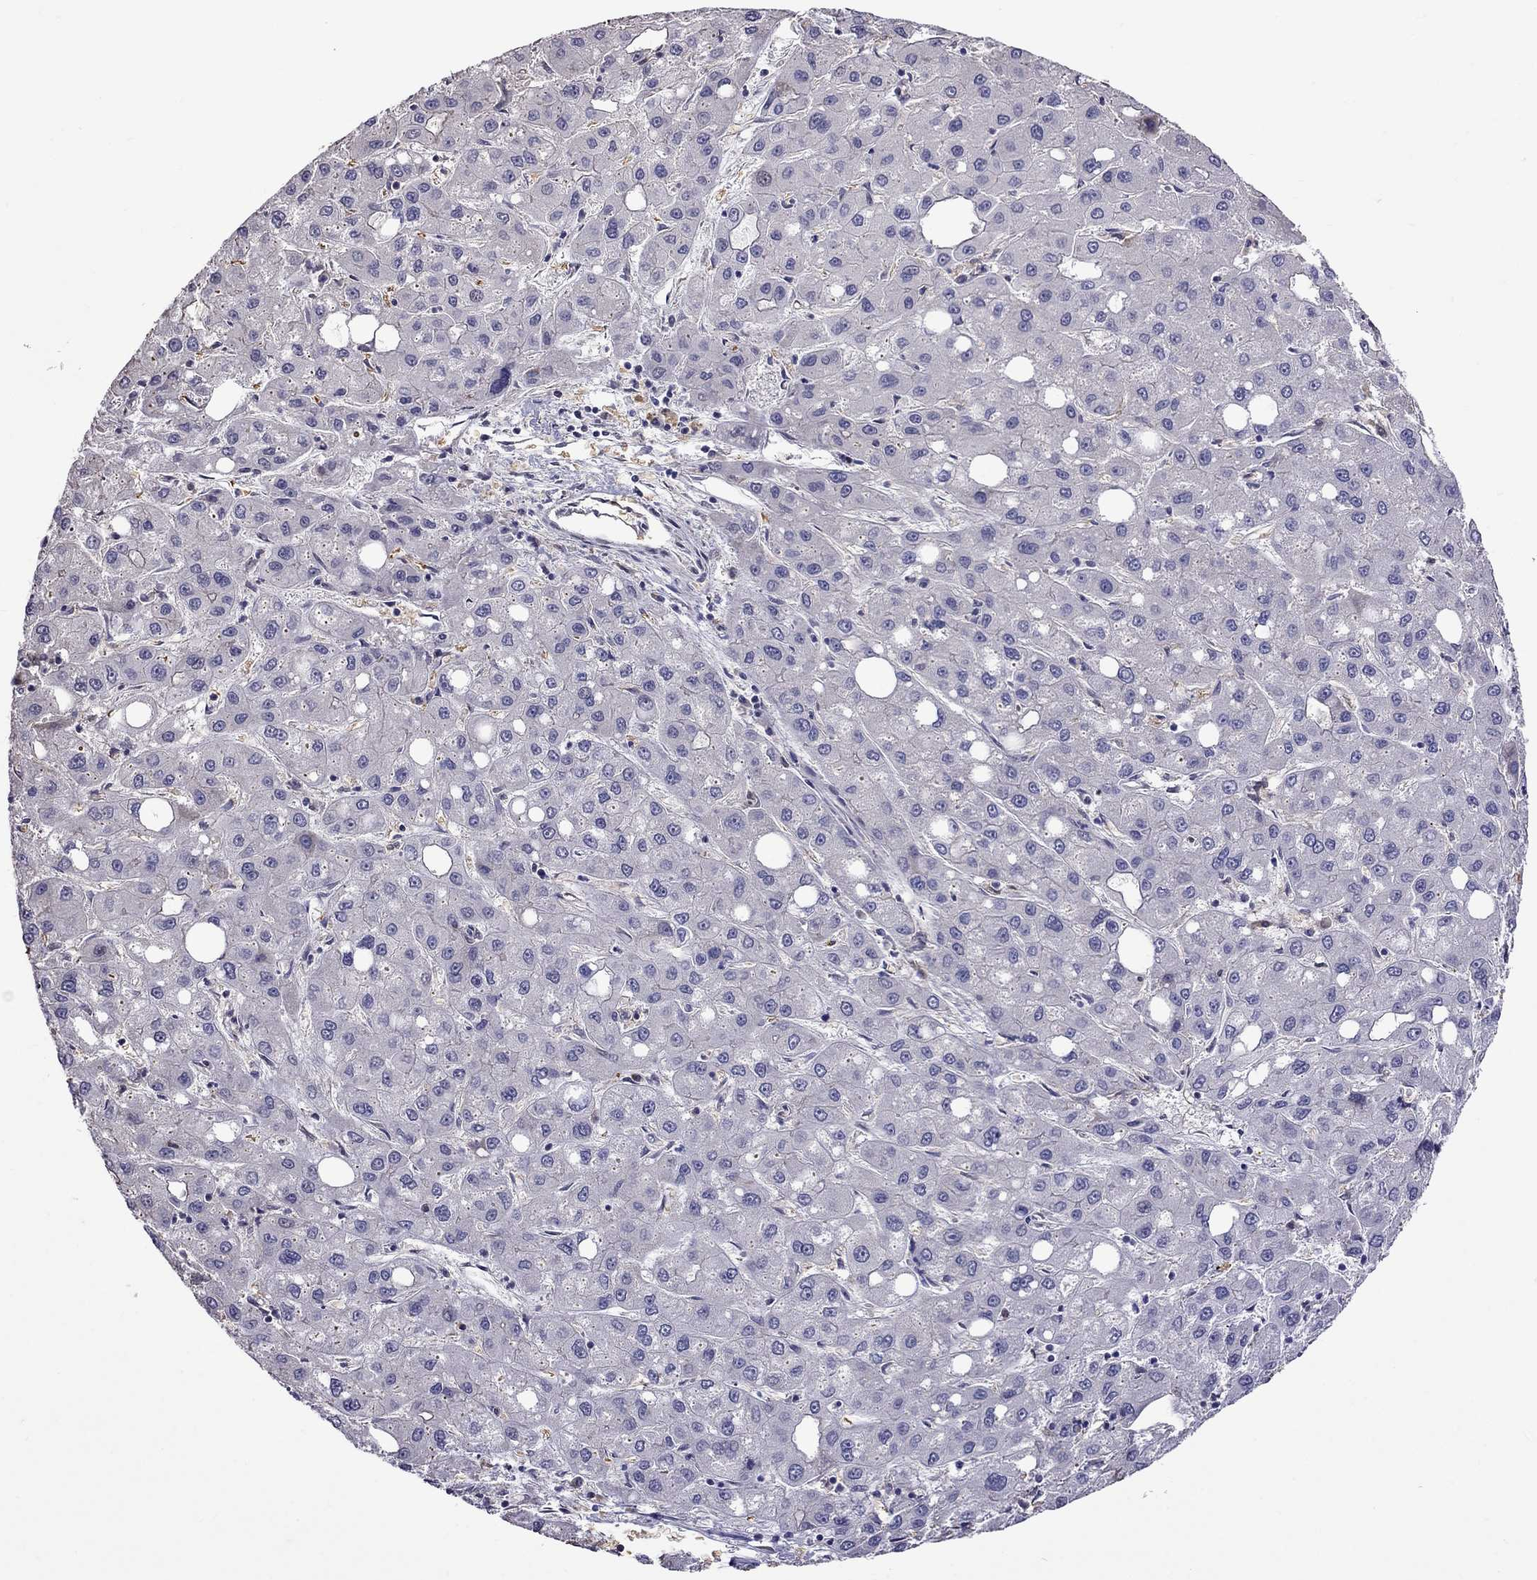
{"staining": {"intensity": "negative", "quantity": "none", "location": "none"}, "tissue": "liver cancer", "cell_type": "Tumor cells", "image_type": "cancer", "snomed": [{"axis": "morphology", "description": "Carcinoma, Hepatocellular, NOS"}, {"axis": "topography", "description": "Liver"}], "caption": "Tumor cells are negative for protein expression in human hepatocellular carcinoma (liver).", "gene": "ADAM28", "patient": {"sex": "male", "age": 73}}